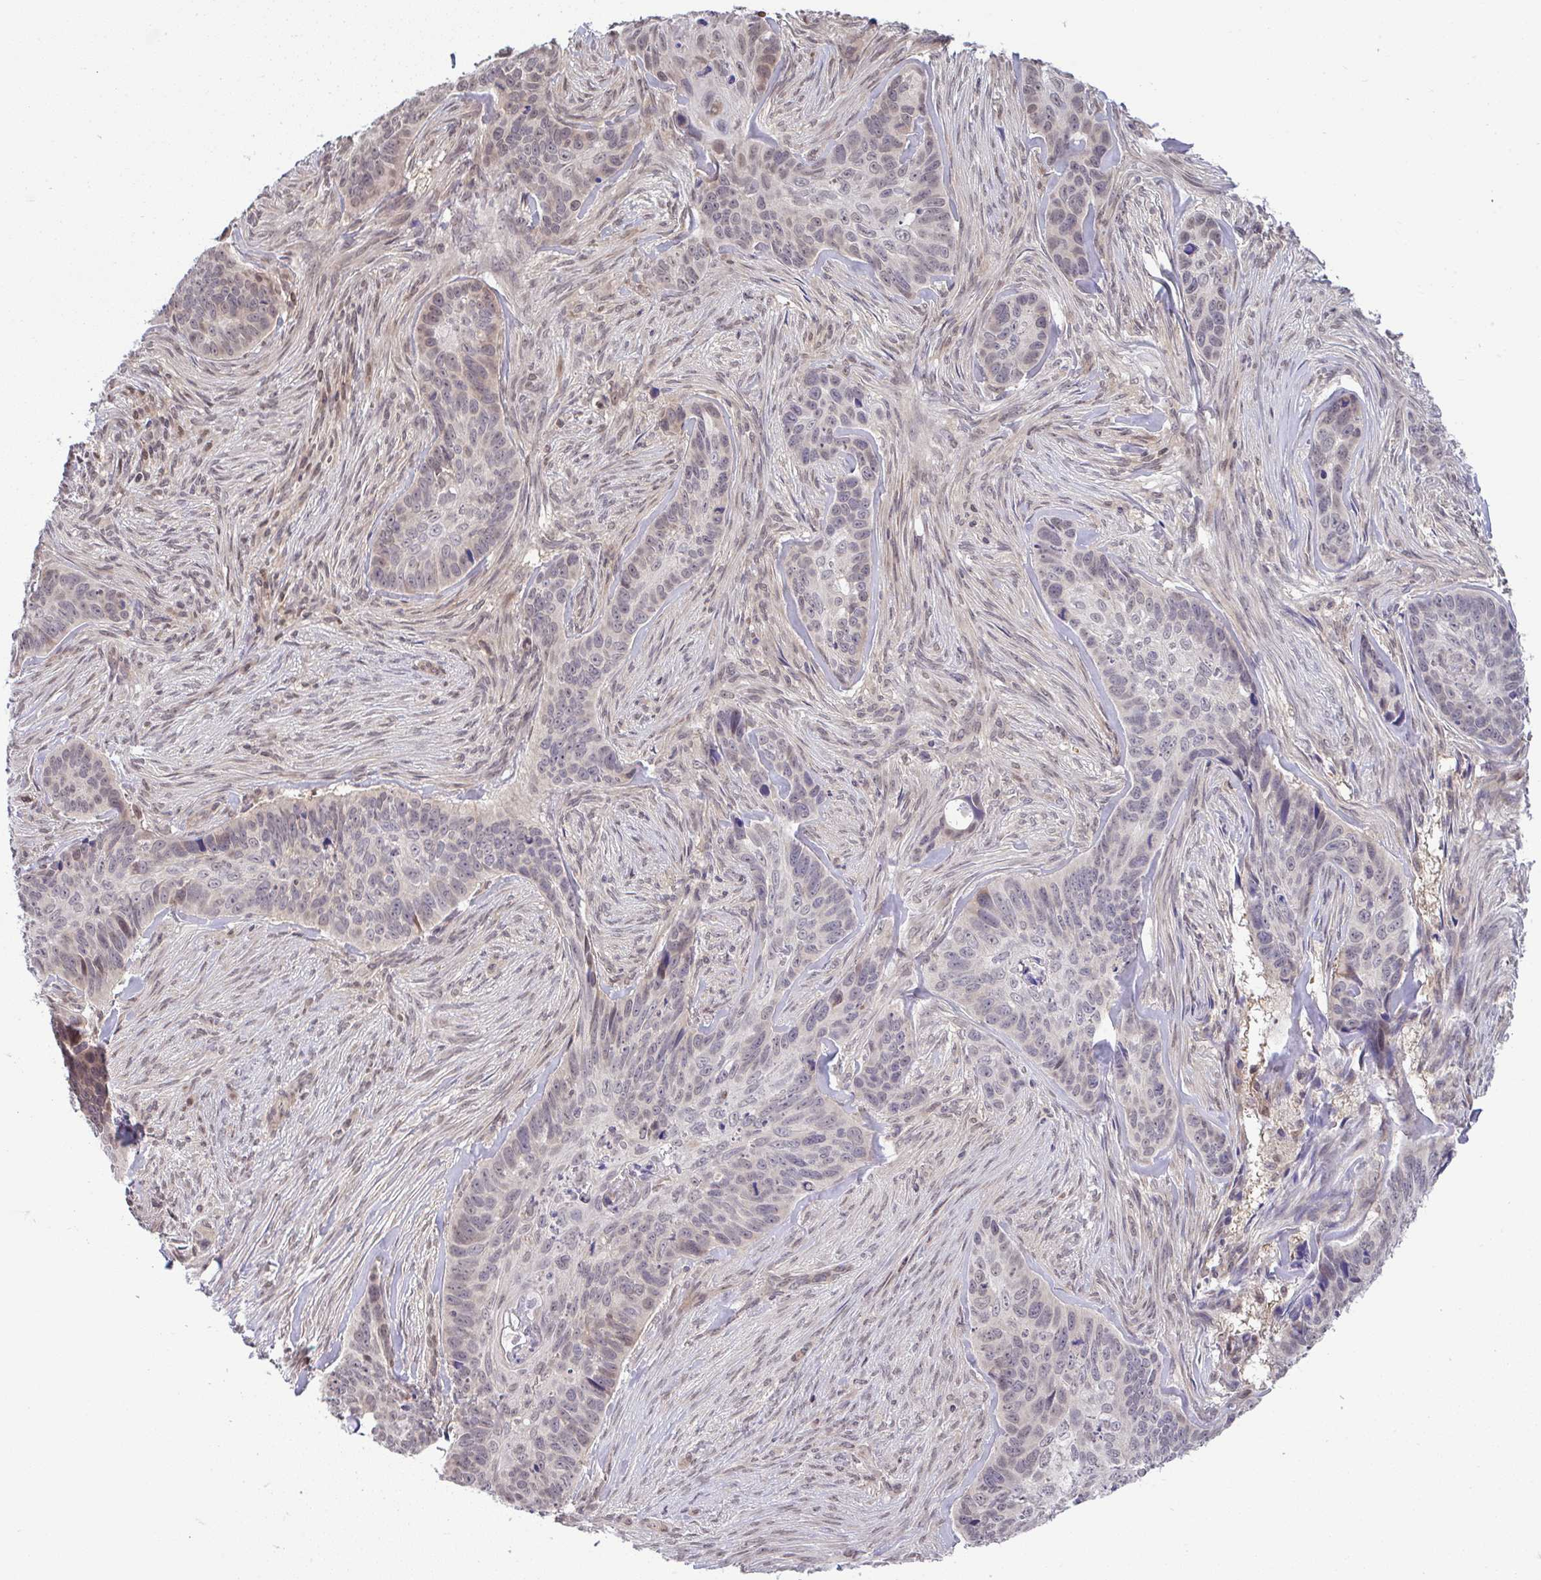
{"staining": {"intensity": "weak", "quantity": "<25%", "location": "nuclear"}, "tissue": "skin cancer", "cell_type": "Tumor cells", "image_type": "cancer", "snomed": [{"axis": "morphology", "description": "Basal cell carcinoma"}, {"axis": "topography", "description": "Skin"}], "caption": "This is a micrograph of immunohistochemistry (IHC) staining of skin cancer (basal cell carcinoma), which shows no staining in tumor cells.", "gene": "C9orf64", "patient": {"sex": "female", "age": 82}}